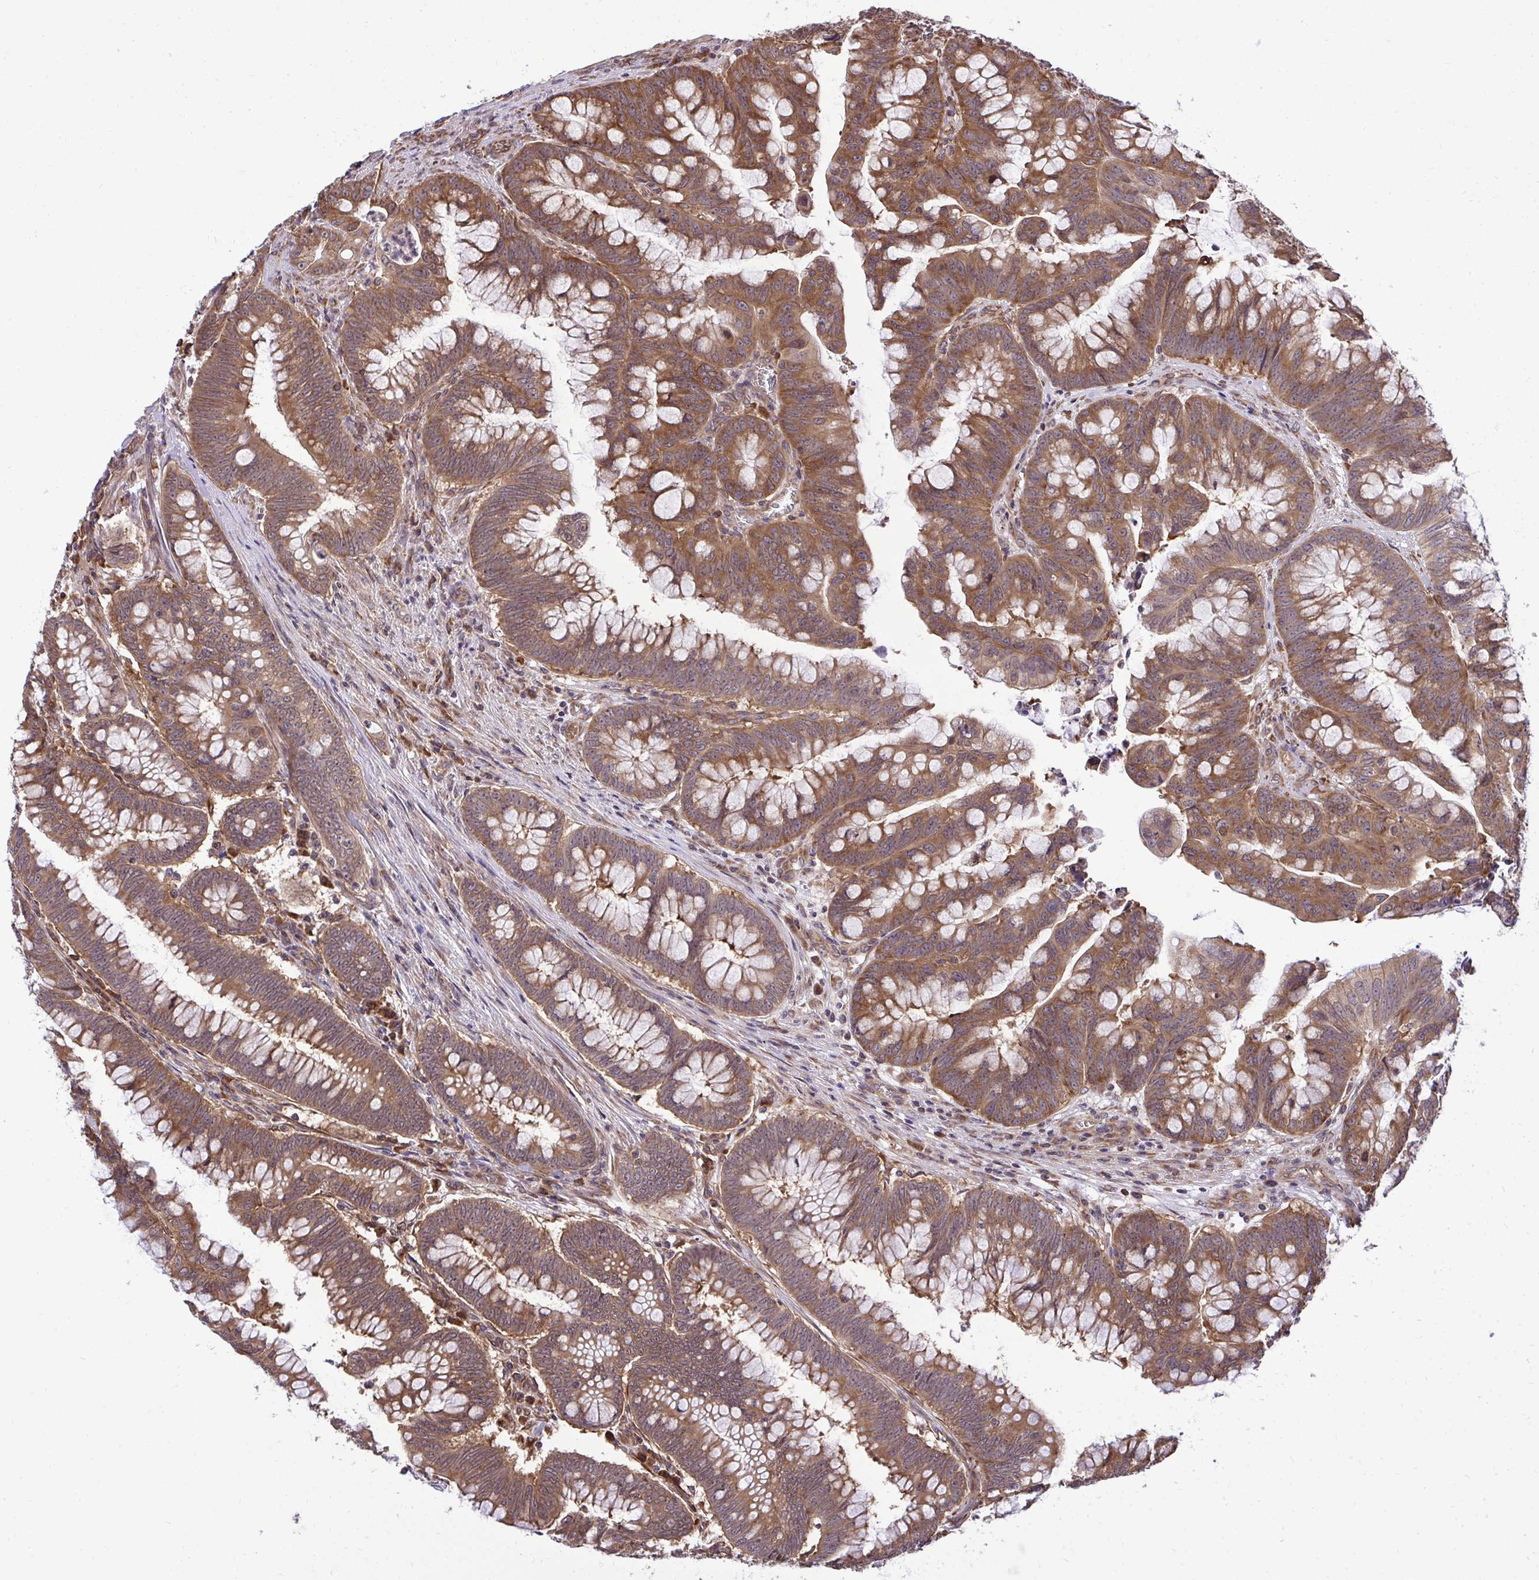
{"staining": {"intensity": "moderate", "quantity": ">75%", "location": "cytoplasmic/membranous,nuclear"}, "tissue": "colorectal cancer", "cell_type": "Tumor cells", "image_type": "cancer", "snomed": [{"axis": "morphology", "description": "Adenocarcinoma, NOS"}, {"axis": "topography", "description": "Colon"}], "caption": "About >75% of tumor cells in human adenocarcinoma (colorectal) display moderate cytoplasmic/membranous and nuclear protein positivity as visualized by brown immunohistochemical staining.", "gene": "RPS15", "patient": {"sex": "male", "age": 62}}